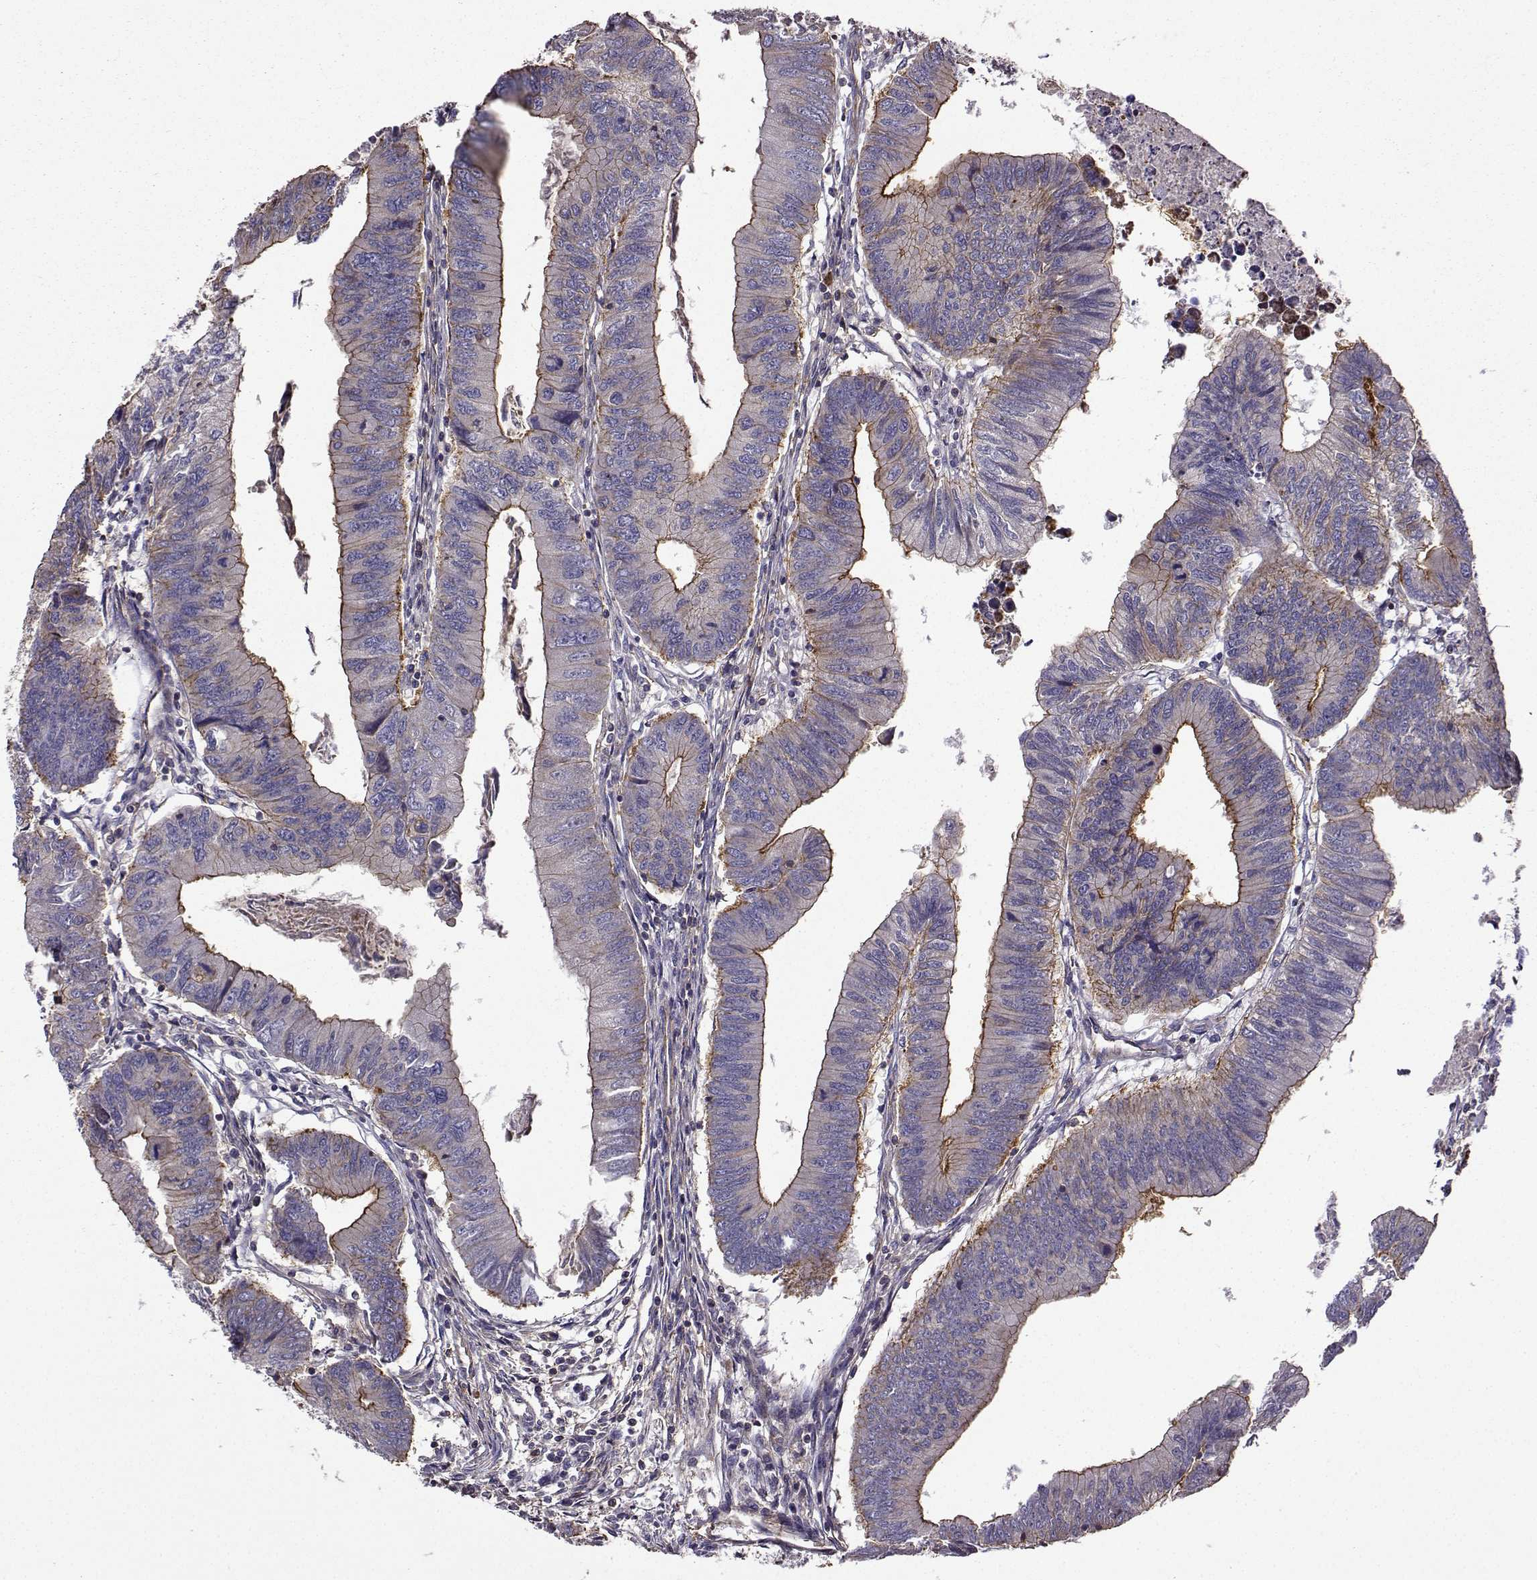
{"staining": {"intensity": "strong", "quantity": "<25%", "location": "cytoplasmic/membranous"}, "tissue": "colorectal cancer", "cell_type": "Tumor cells", "image_type": "cancer", "snomed": [{"axis": "morphology", "description": "Adenocarcinoma, NOS"}, {"axis": "topography", "description": "Colon"}], "caption": "Immunohistochemical staining of colorectal cancer (adenocarcinoma) displays medium levels of strong cytoplasmic/membranous protein expression in approximately <25% of tumor cells.", "gene": "ITGB8", "patient": {"sex": "male", "age": 53}}